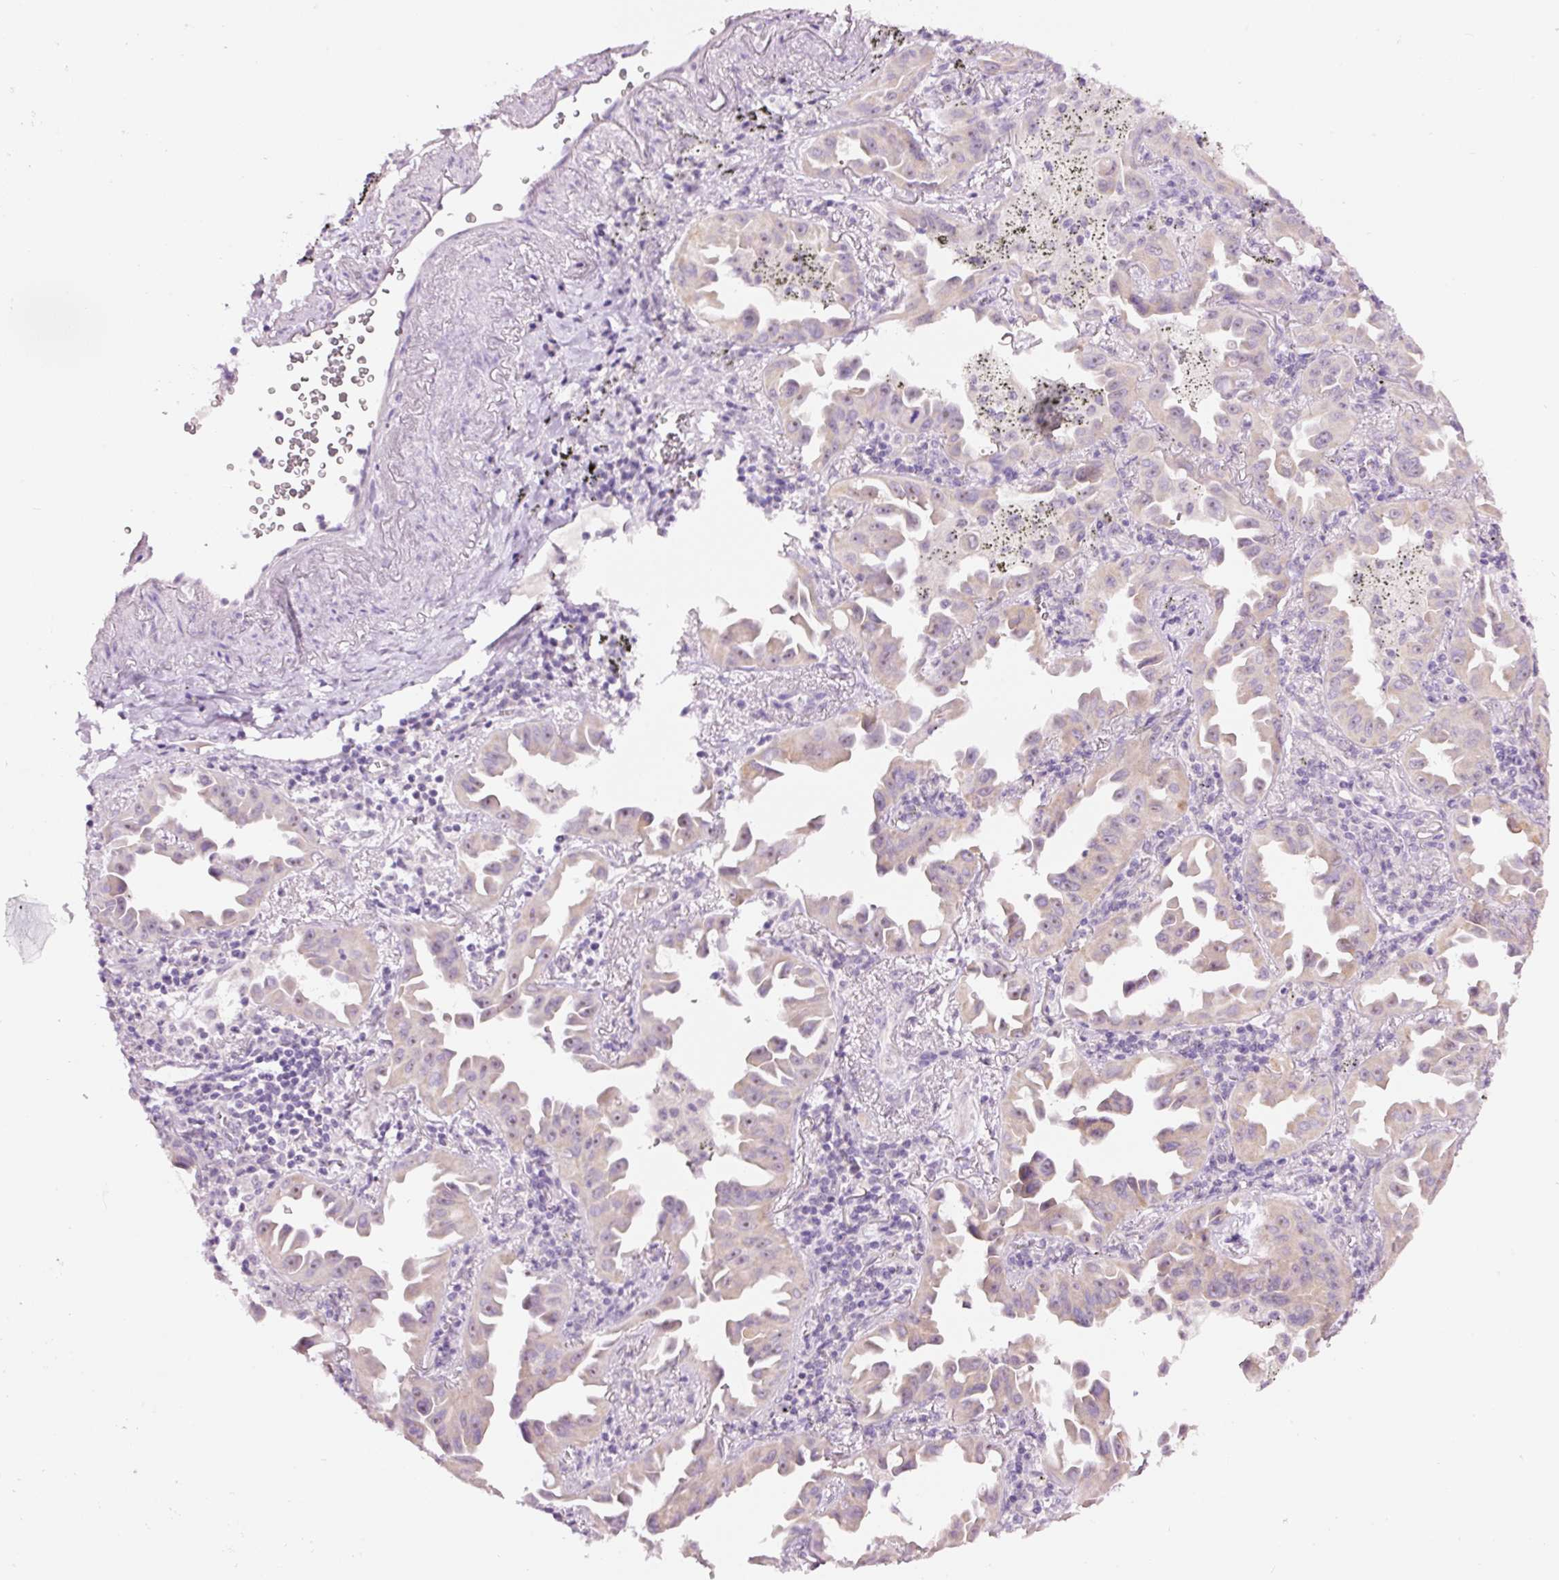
{"staining": {"intensity": "weak", "quantity": ">75%", "location": "cytoplasmic/membranous,nuclear"}, "tissue": "lung cancer", "cell_type": "Tumor cells", "image_type": "cancer", "snomed": [{"axis": "morphology", "description": "Adenocarcinoma, NOS"}, {"axis": "topography", "description": "Lung"}], "caption": "Lung adenocarcinoma stained with a protein marker demonstrates weak staining in tumor cells.", "gene": "GCG", "patient": {"sex": "male", "age": 68}}